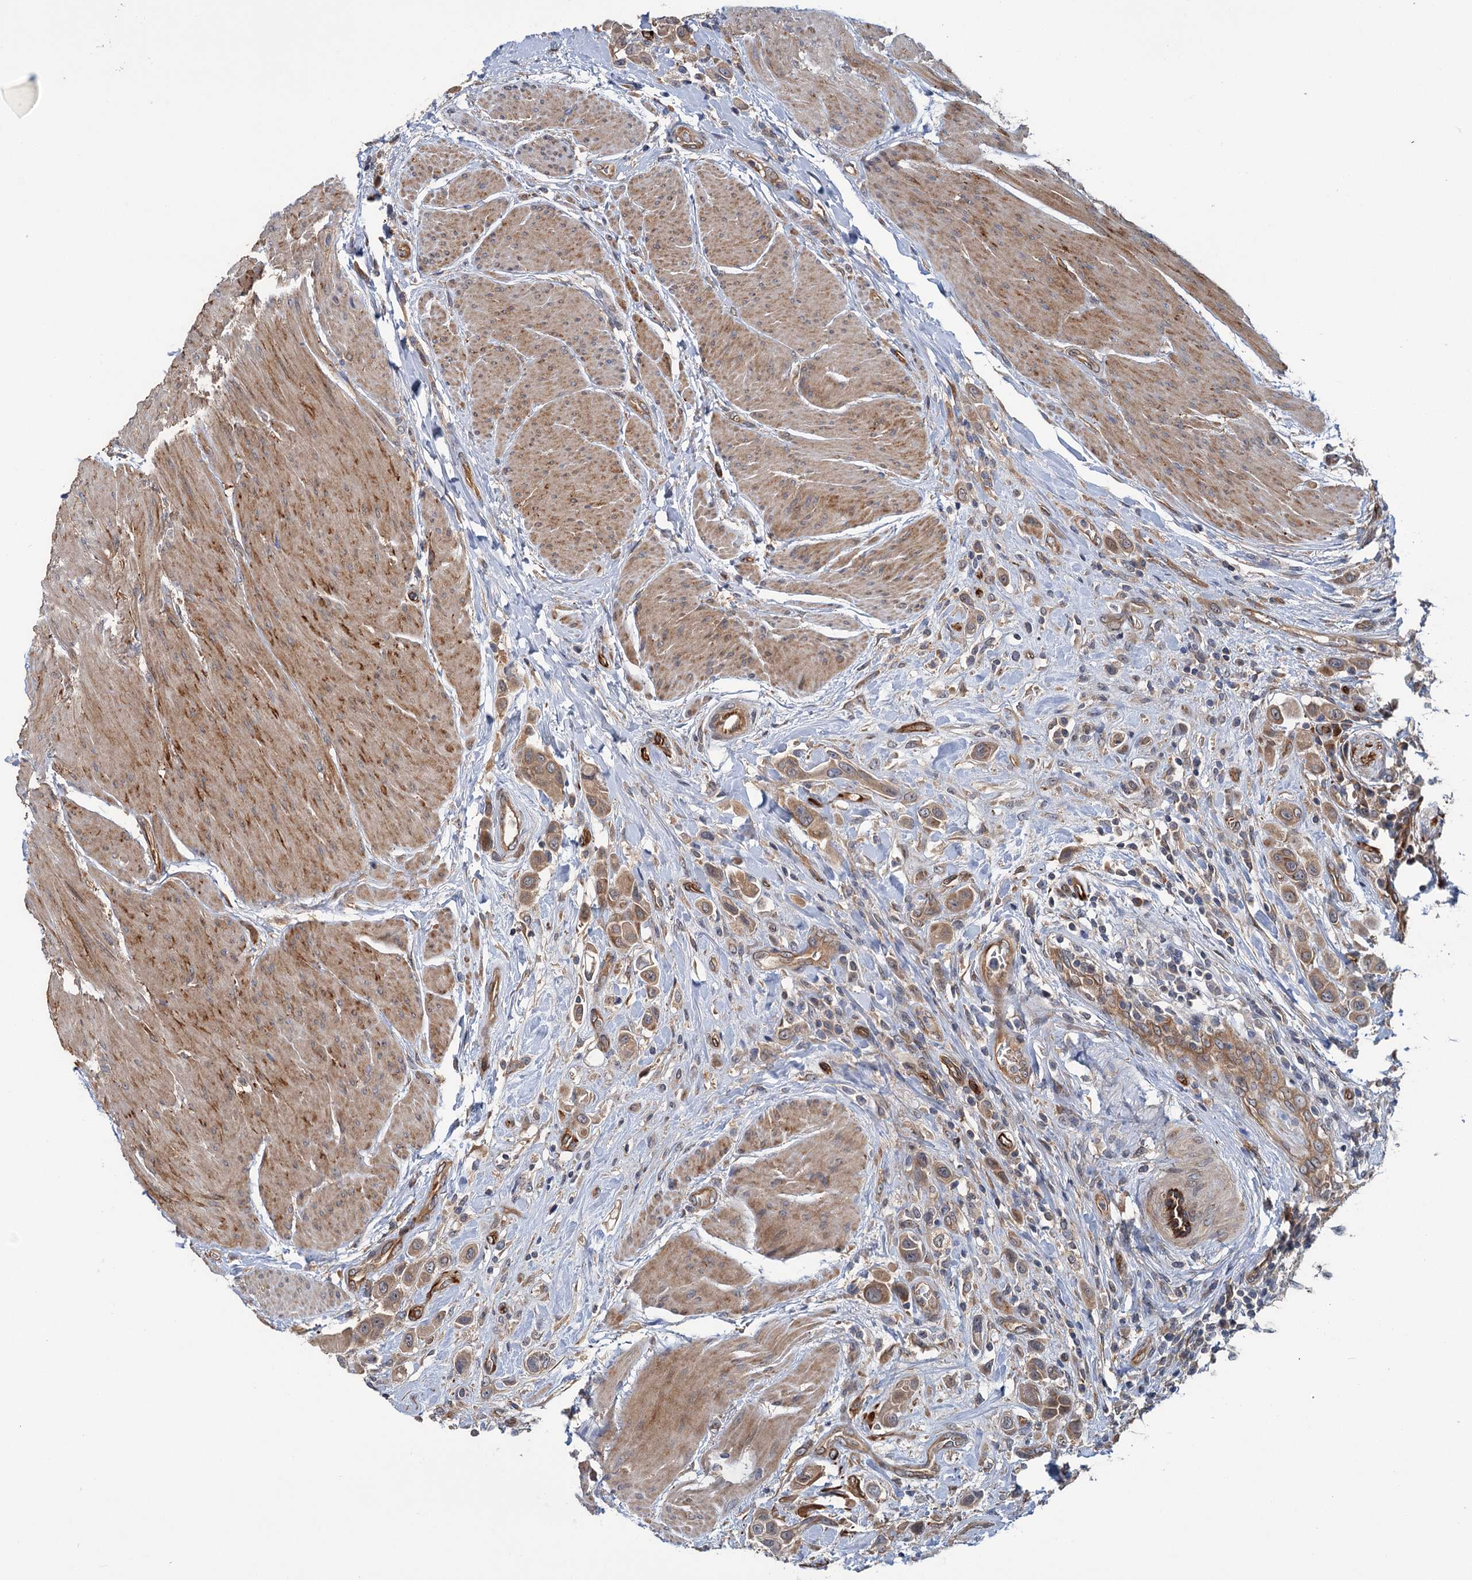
{"staining": {"intensity": "moderate", "quantity": ">75%", "location": "cytoplasmic/membranous"}, "tissue": "urothelial cancer", "cell_type": "Tumor cells", "image_type": "cancer", "snomed": [{"axis": "morphology", "description": "Urothelial carcinoma, High grade"}, {"axis": "topography", "description": "Urinary bladder"}], "caption": "A brown stain highlights moderate cytoplasmic/membranous positivity of a protein in human urothelial carcinoma (high-grade) tumor cells.", "gene": "PKN2", "patient": {"sex": "male", "age": 50}}